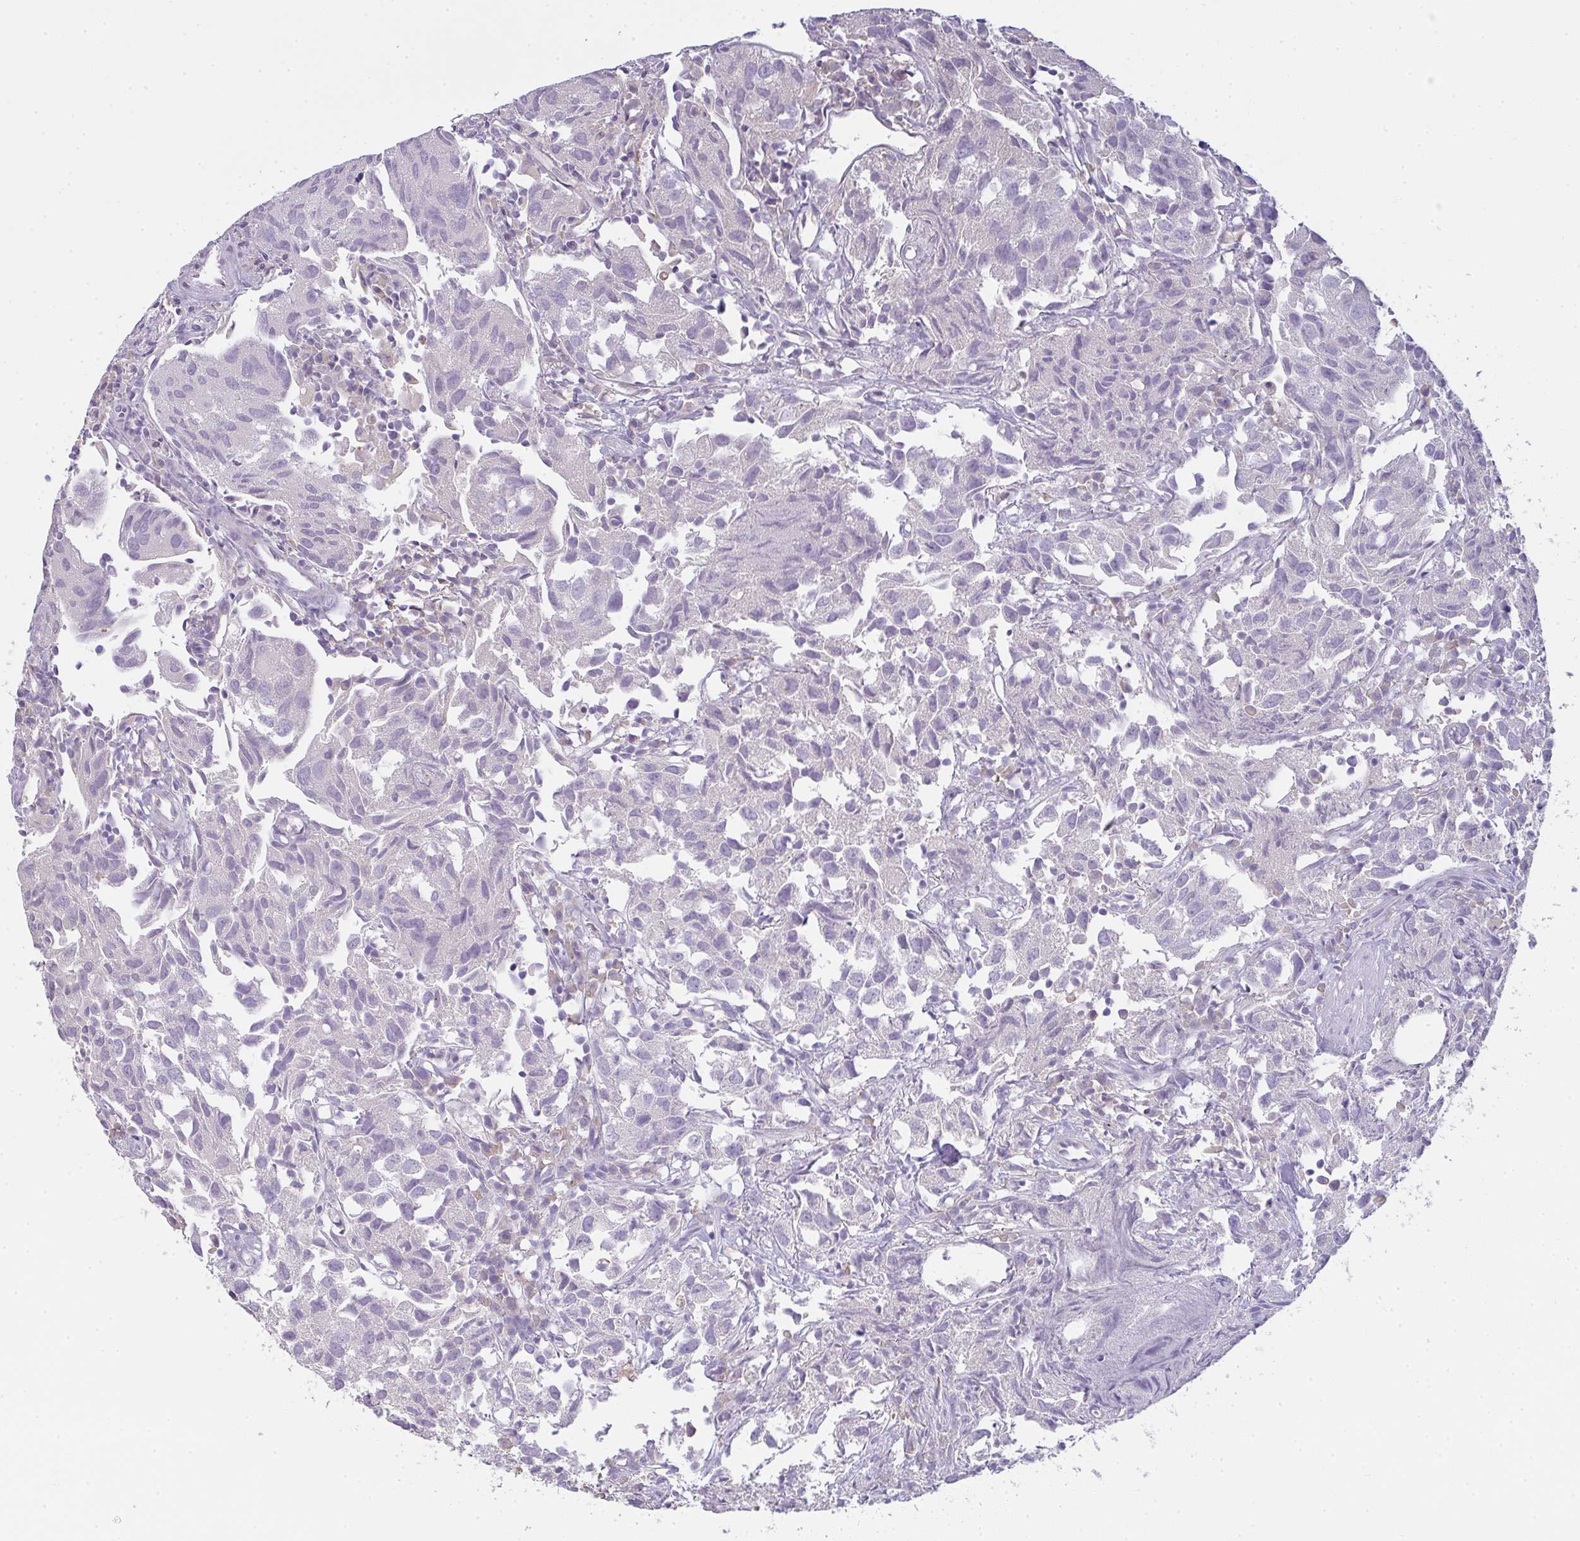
{"staining": {"intensity": "negative", "quantity": "none", "location": "none"}, "tissue": "urothelial cancer", "cell_type": "Tumor cells", "image_type": "cancer", "snomed": [{"axis": "morphology", "description": "Urothelial carcinoma, High grade"}, {"axis": "topography", "description": "Urinary bladder"}], "caption": "Histopathology image shows no significant protein staining in tumor cells of urothelial carcinoma (high-grade).", "gene": "COX7B", "patient": {"sex": "female", "age": 75}}